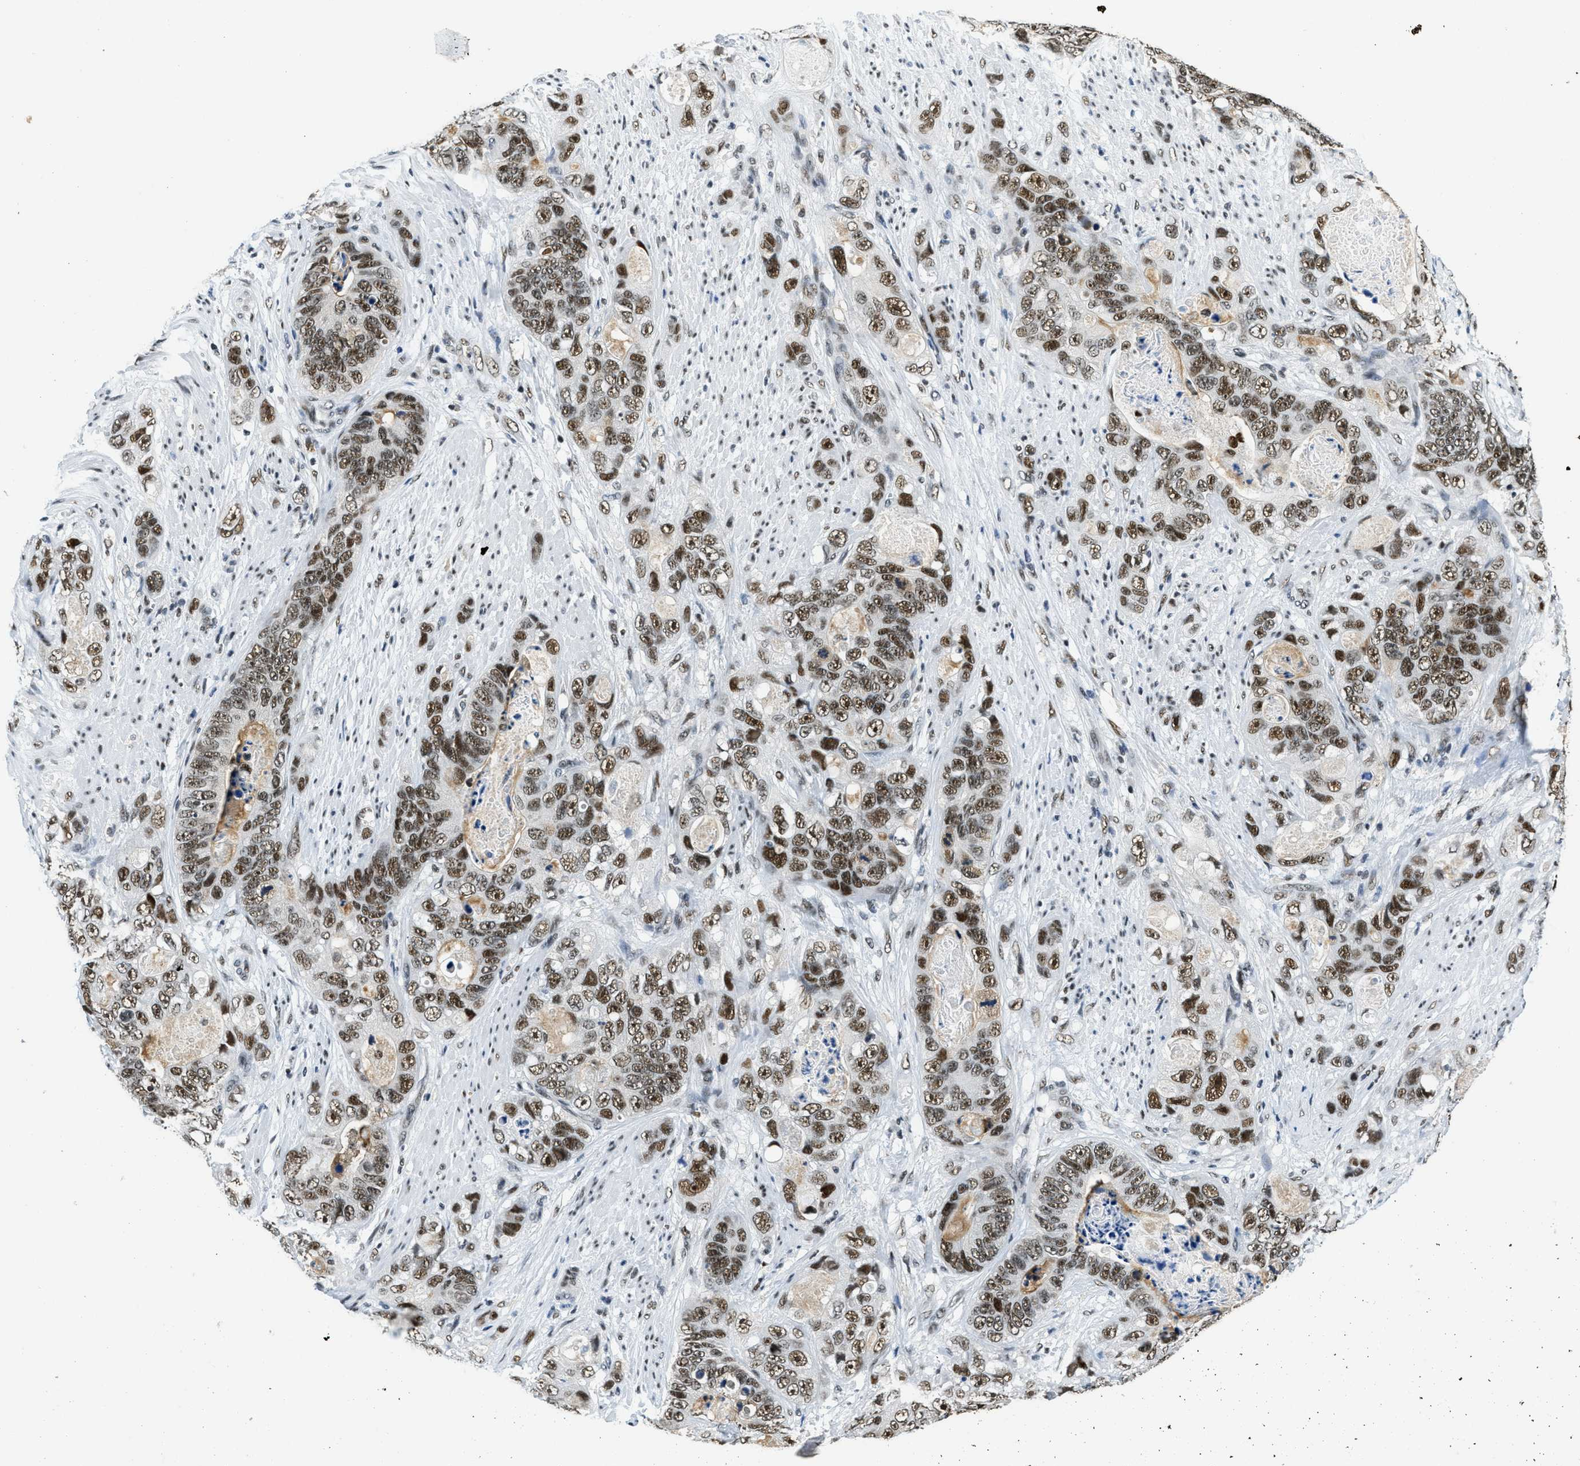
{"staining": {"intensity": "moderate", "quantity": ">75%", "location": "nuclear"}, "tissue": "stomach cancer", "cell_type": "Tumor cells", "image_type": "cancer", "snomed": [{"axis": "morphology", "description": "Adenocarcinoma, NOS"}, {"axis": "topography", "description": "Stomach"}], "caption": "DAB immunohistochemical staining of human stomach cancer displays moderate nuclear protein expression in about >75% of tumor cells.", "gene": "SSB", "patient": {"sex": "female", "age": 89}}